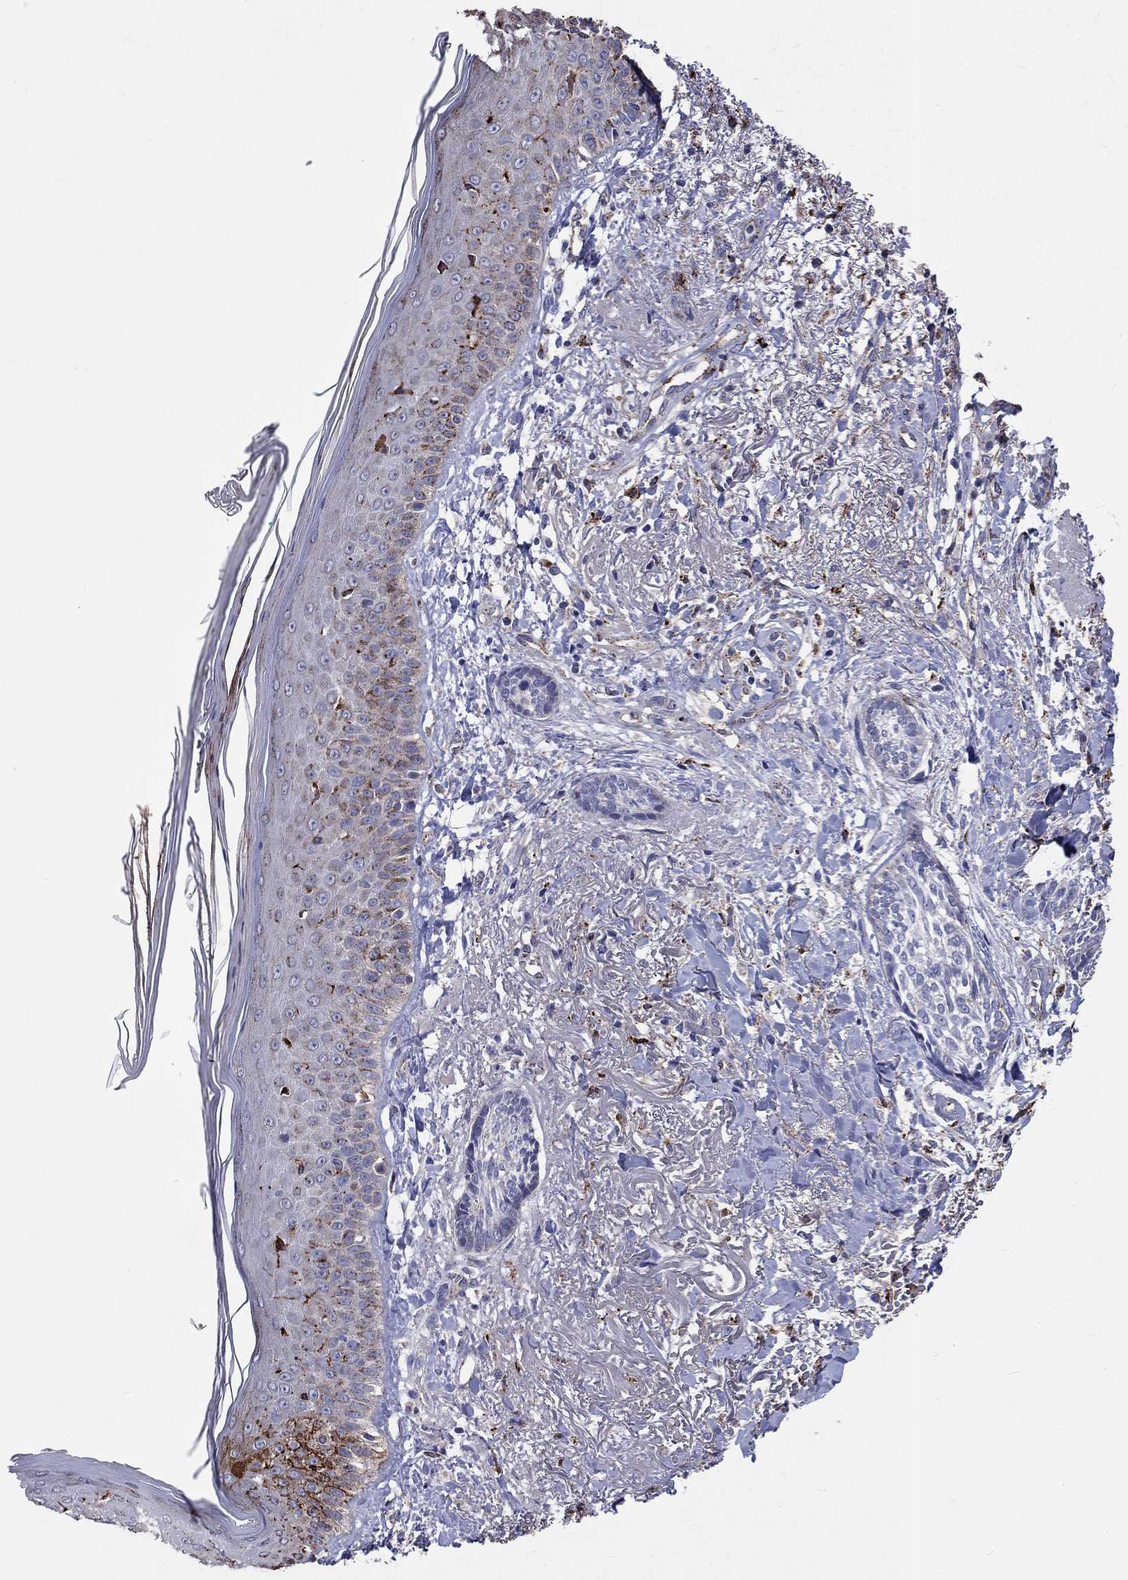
{"staining": {"intensity": "negative", "quantity": "none", "location": "none"}, "tissue": "skin cancer", "cell_type": "Tumor cells", "image_type": "cancer", "snomed": [{"axis": "morphology", "description": "Normal tissue, NOS"}, {"axis": "morphology", "description": "Basal cell carcinoma"}, {"axis": "topography", "description": "Skin"}], "caption": "The IHC image has no significant expression in tumor cells of skin cancer tissue.", "gene": "CTSB", "patient": {"sex": "male", "age": 84}}